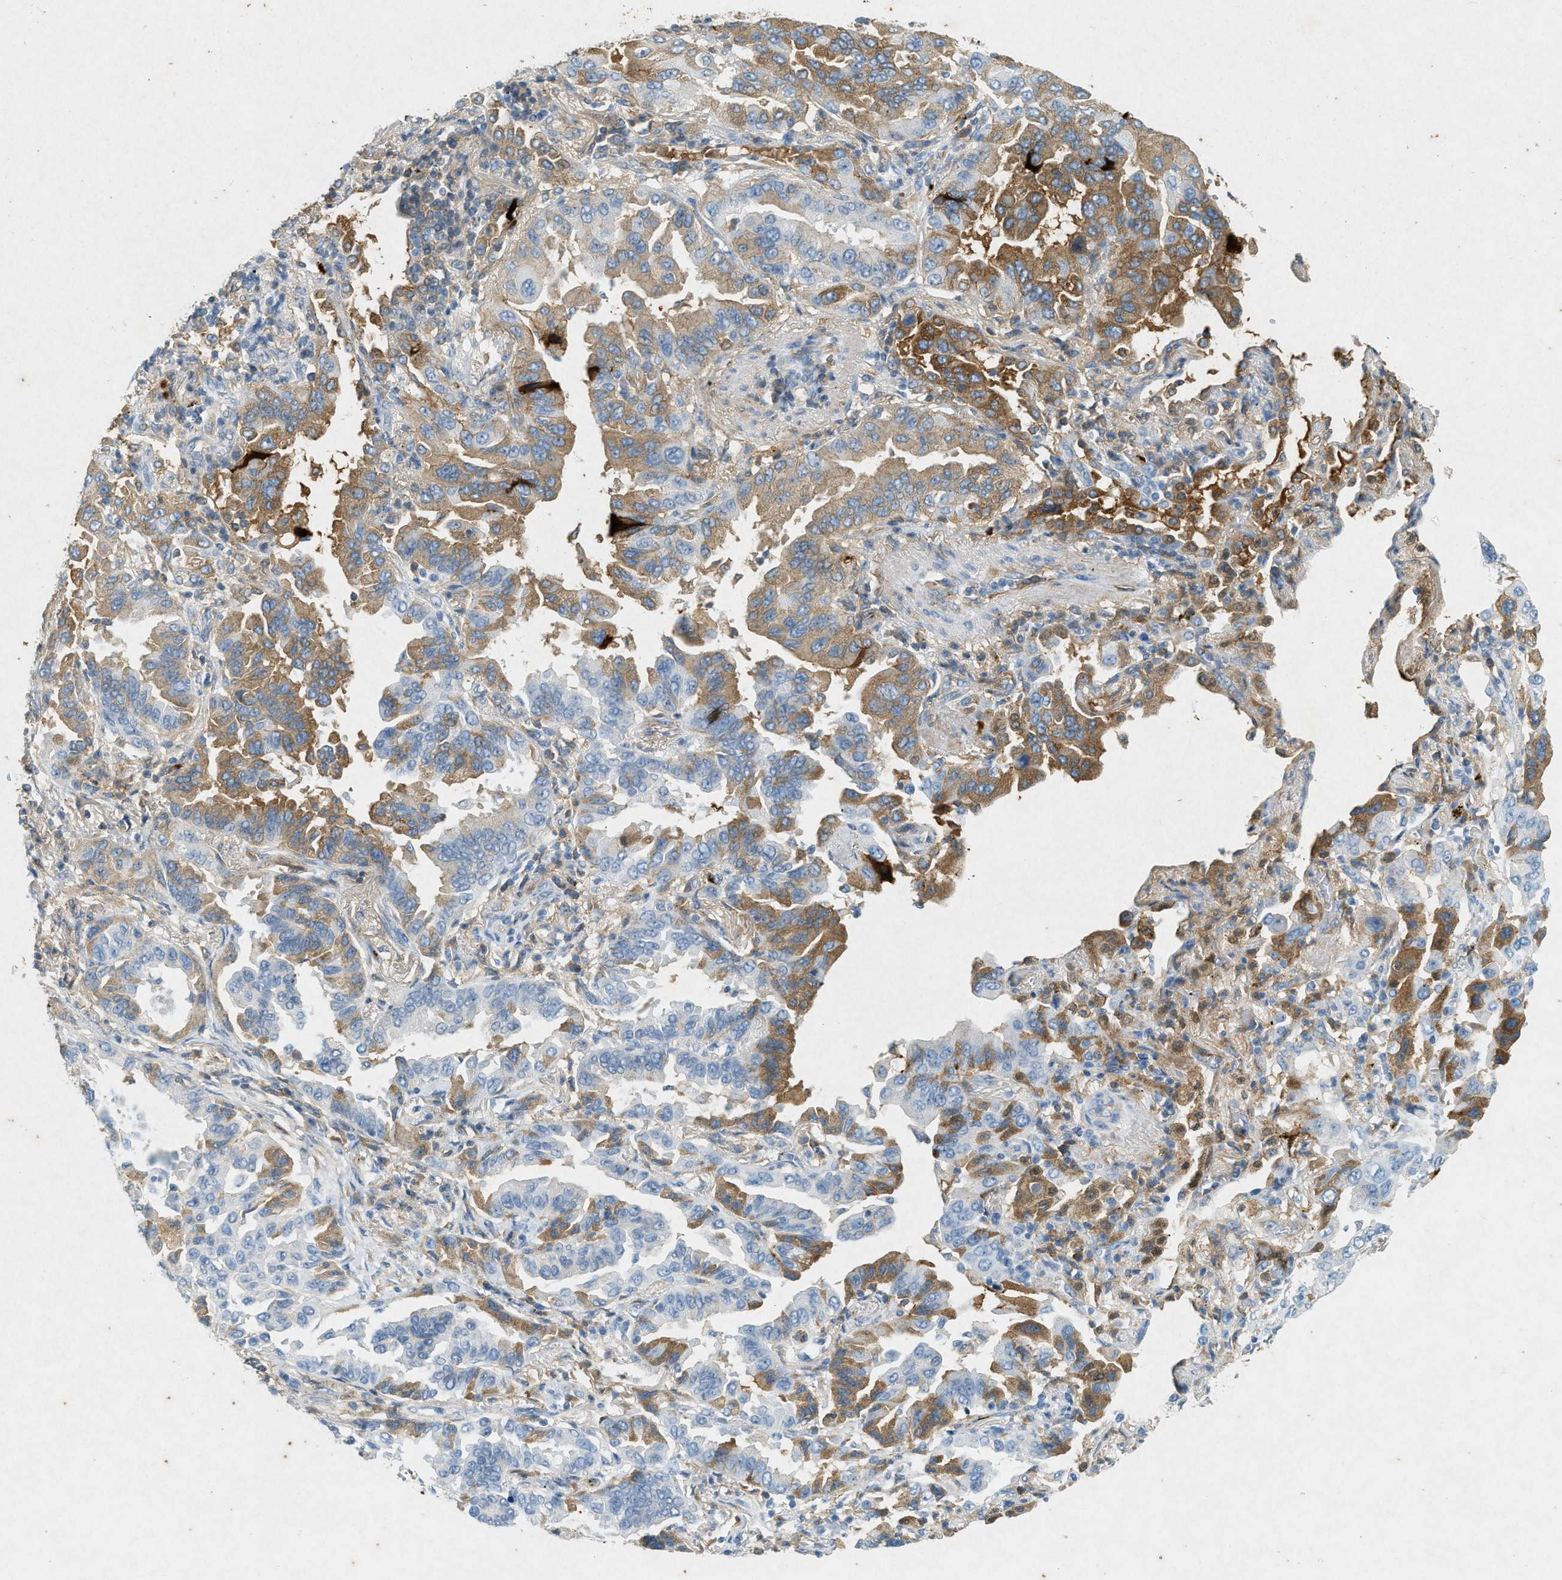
{"staining": {"intensity": "moderate", "quantity": "25%-75%", "location": "cytoplasmic/membranous"}, "tissue": "lung cancer", "cell_type": "Tumor cells", "image_type": "cancer", "snomed": [{"axis": "morphology", "description": "Adenocarcinoma, NOS"}, {"axis": "topography", "description": "Lung"}], "caption": "DAB immunohistochemical staining of adenocarcinoma (lung) shows moderate cytoplasmic/membranous protein positivity in approximately 25%-75% of tumor cells.", "gene": "F2", "patient": {"sex": "female", "age": 65}}